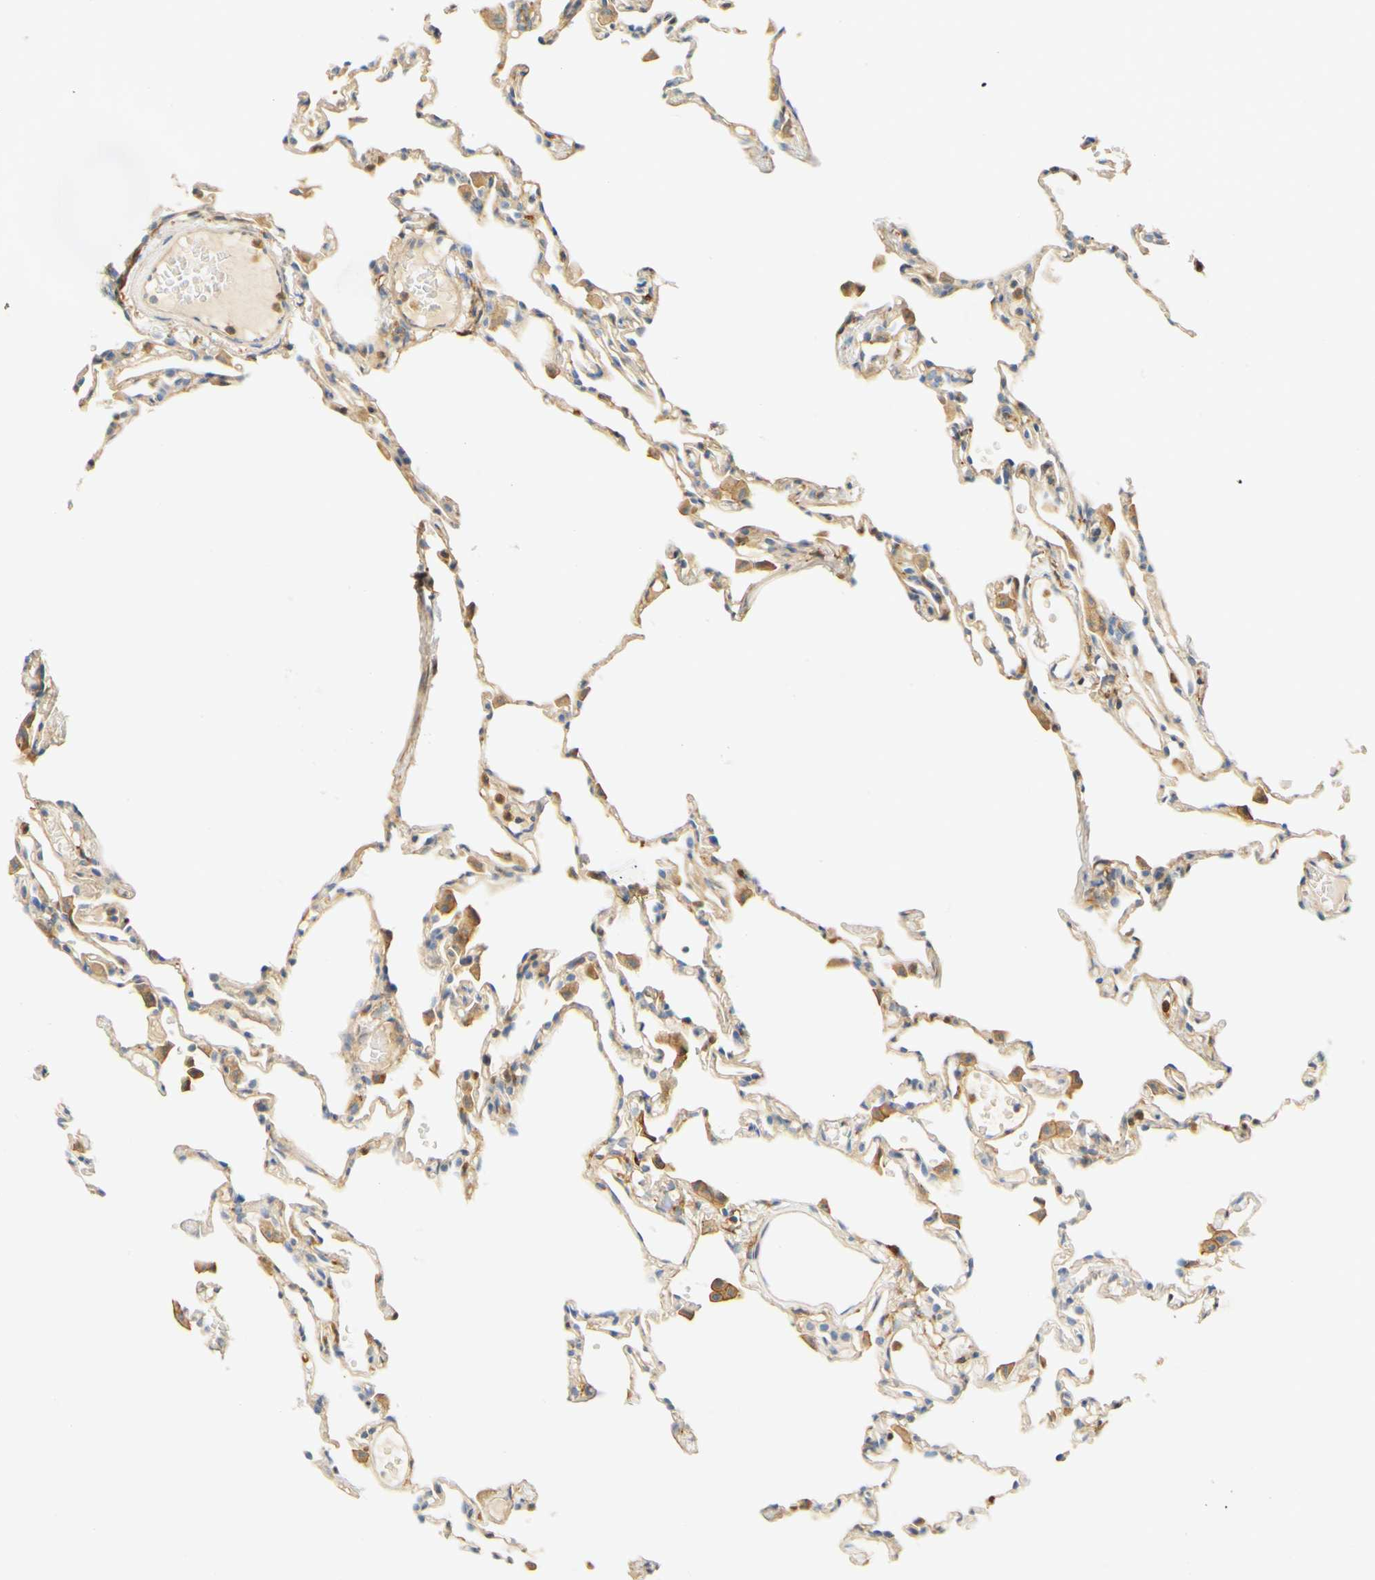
{"staining": {"intensity": "weak", "quantity": "25%-75%", "location": "cytoplasmic/membranous"}, "tissue": "lung", "cell_type": "Alveolar cells", "image_type": "normal", "snomed": [{"axis": "morphology", "description": "Normal tissue, NOS"}, {"axis": "topography", "description": "Lung"}], "caption": "A brown stain shows weak cytoplasmic/membranous staining of a protein in alveolar cells of unremarkable human lung.", "gene": "PCDH7", "patient": {"sex": "female", "age": 49}}